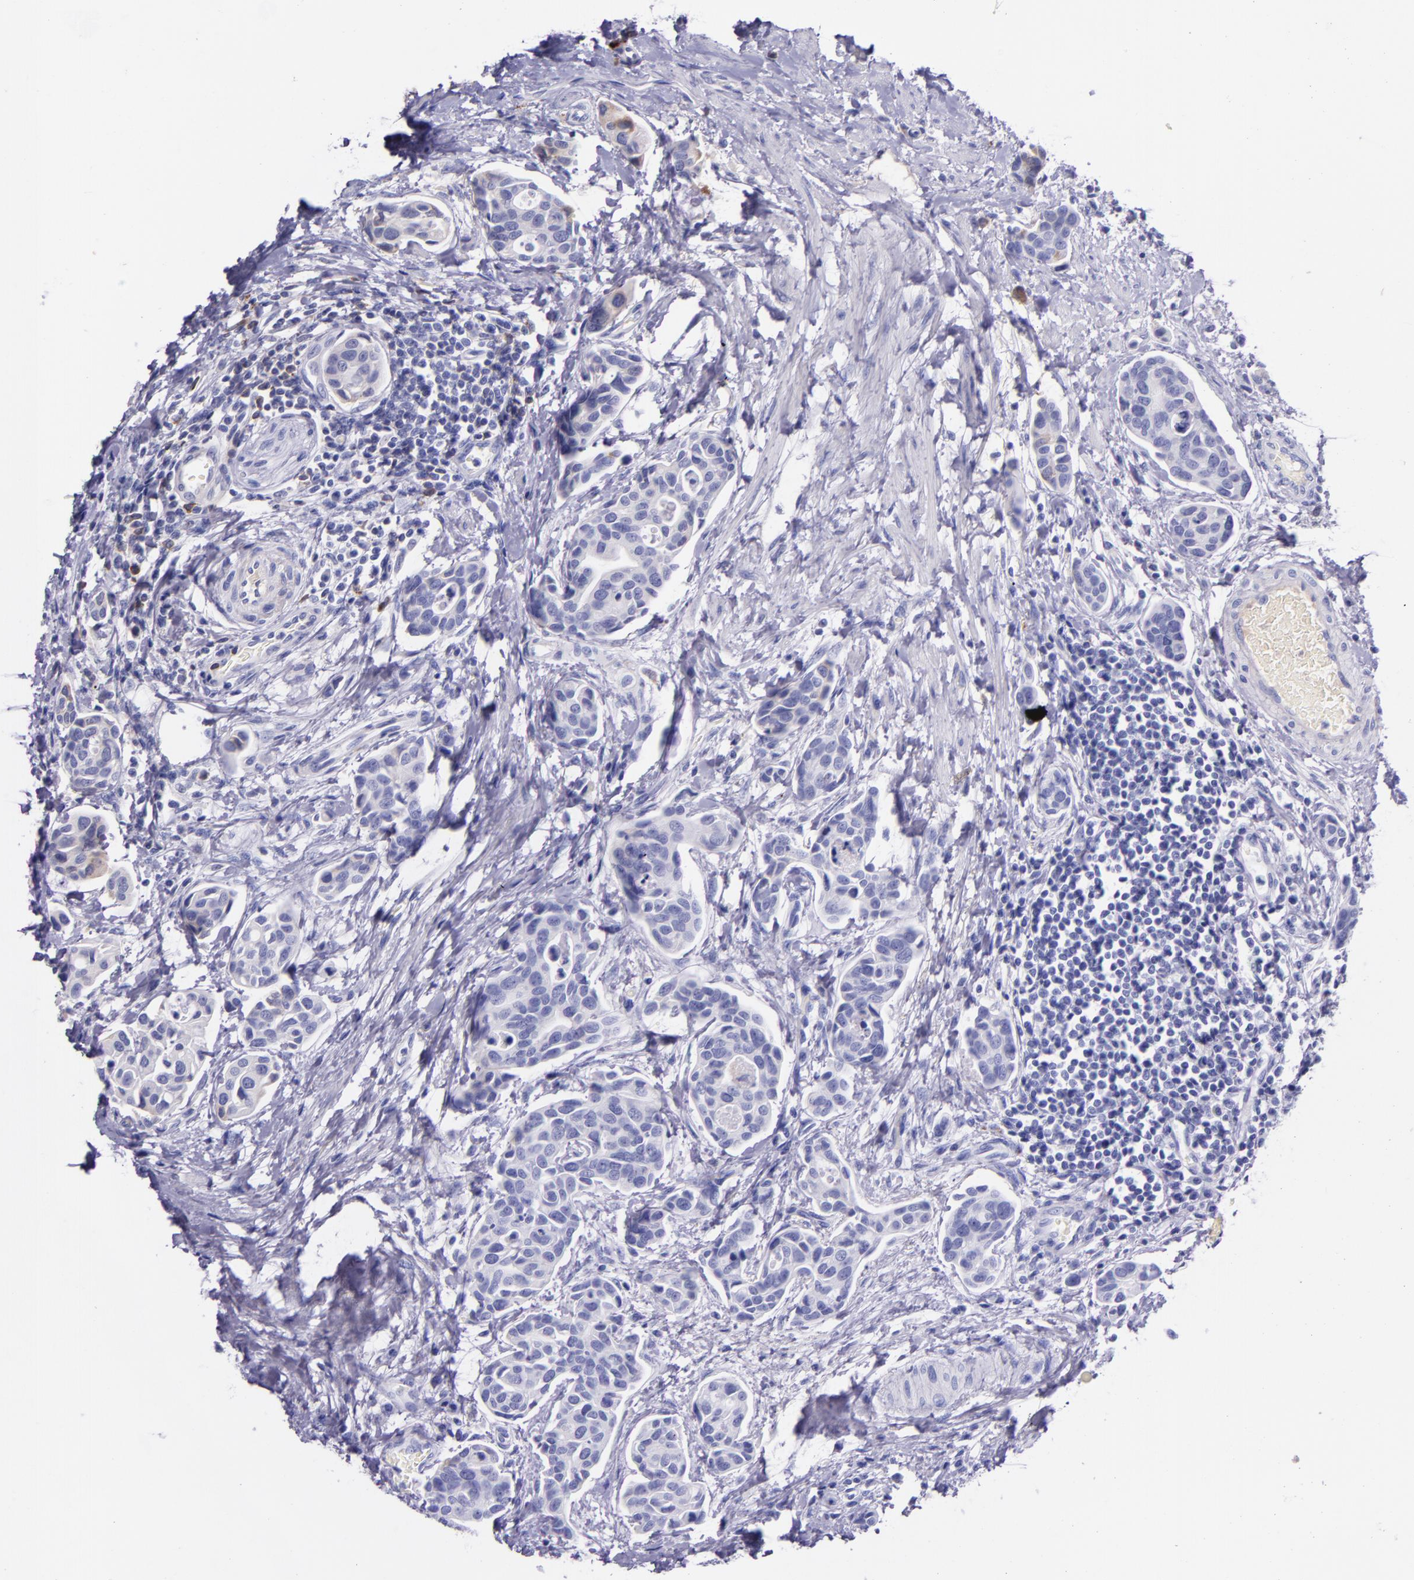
{"staining": {"intensity": "negative", "quantity": "none", "location": "none"}, "tissue": "urothelial cancer", "cell_type": "Tumor cells", "image_type": "cancer", "snomed": [{"axis": "morphology", "description": "Urothelial carcinoma, High grade"}, {"axis": "topography", "description": "Urinary bladder"}], "caption": "IHC of urothelial carcinoma (high-grade) exhibits no positivity in tumor cells.", "gene": "KNG1", "patient": {"sex": "male", "age": 78}}